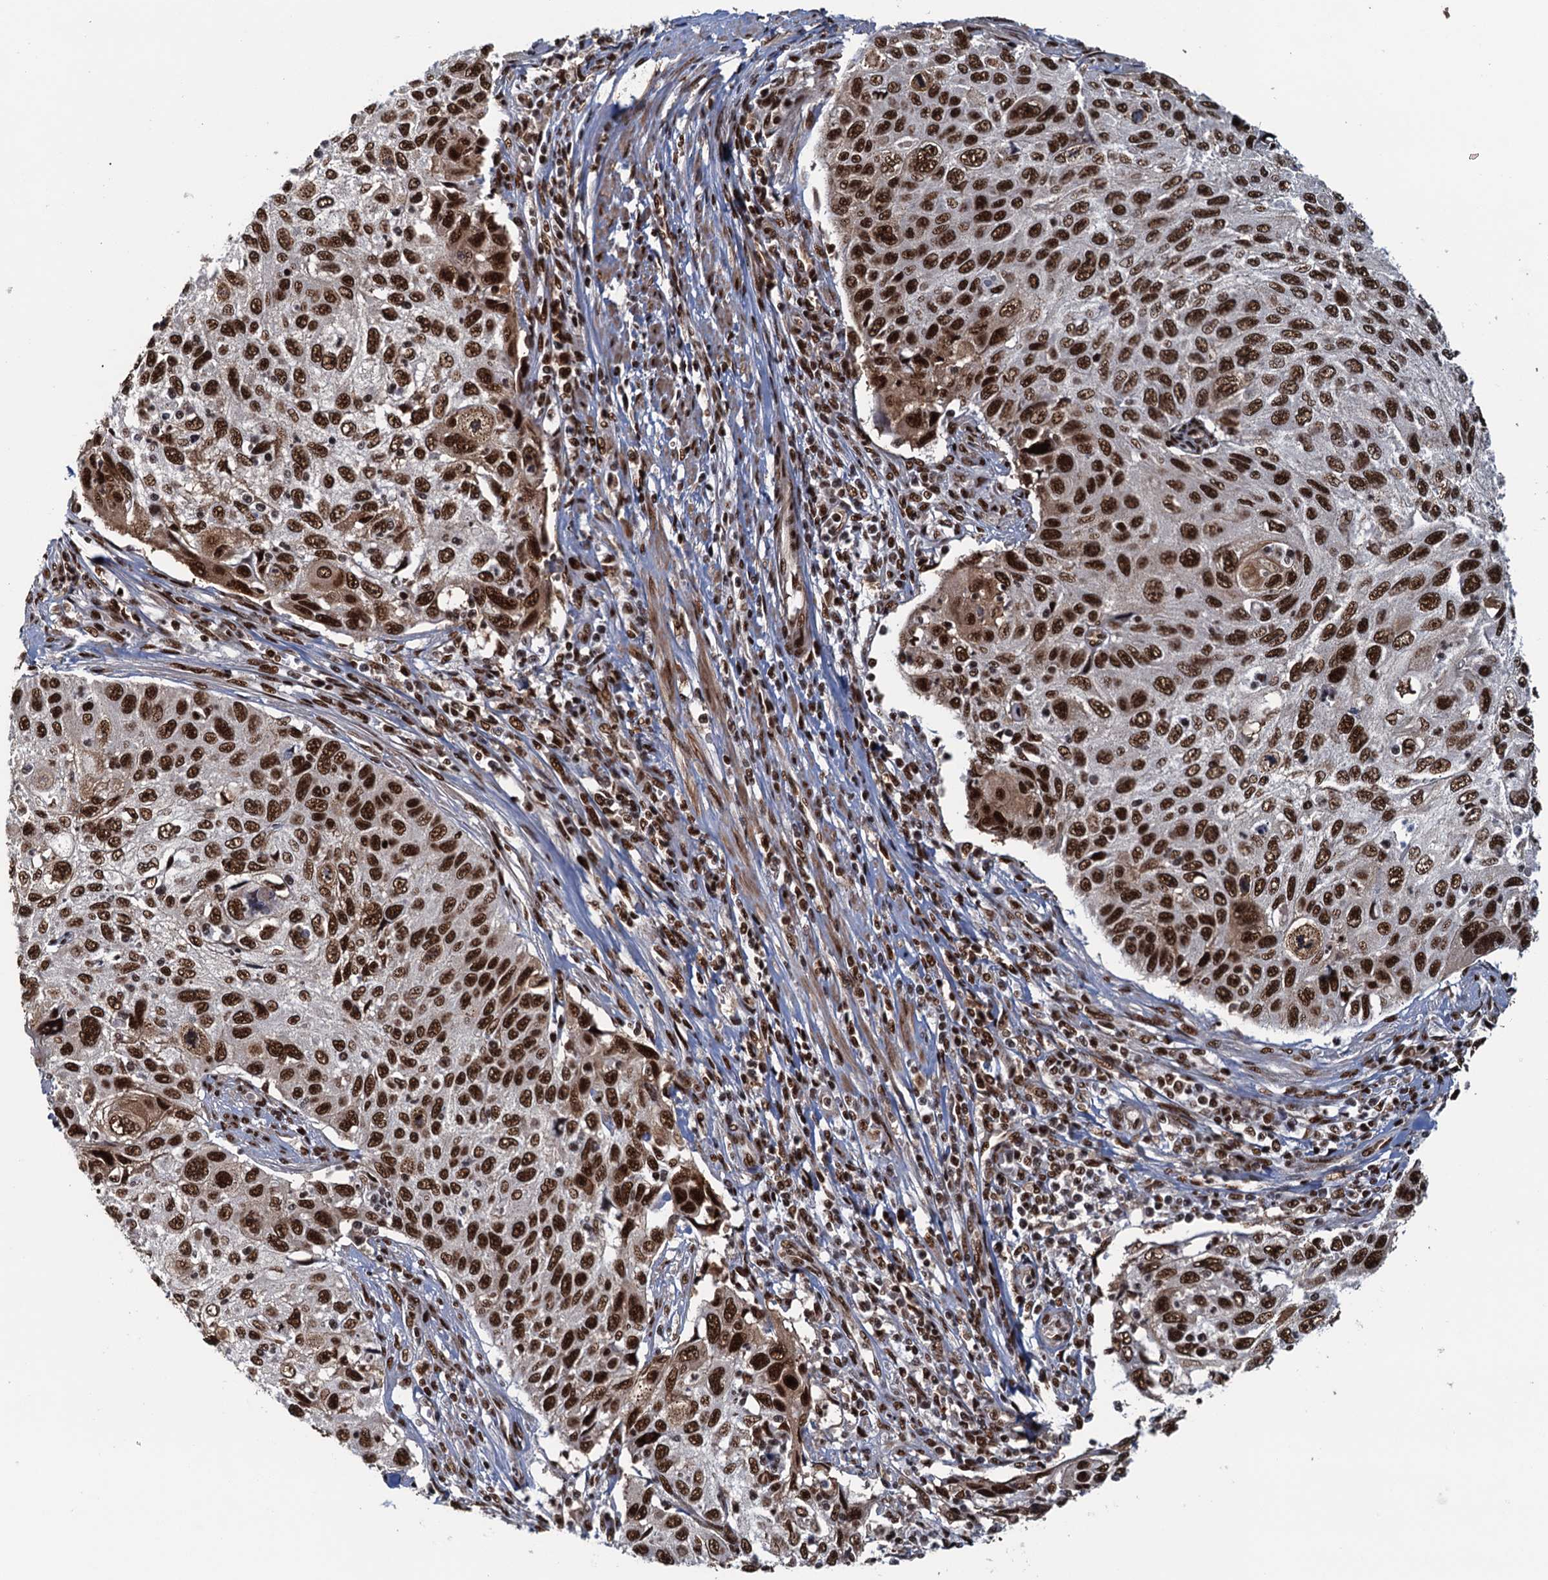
{"staining": {"intensity": "strong", "quantity": ">75%", "location": "nuclear"}, "tissue": "cervical cancer", "cell_type": "Tumor cells", "image_type": "cancer", "snomed": [{"axis": "morphology", "description": "Squamous cell carcinoma, NOS"}, {"axis": "topography", "description": "Cervix"}], "caption": "Tumor cells reveal strong nuclear positivity in approximately >75% of cells in cervical squamous cell carcinoma.", "gene": "ZC3H18", "patient": {"sex": "female", "age": 70}}